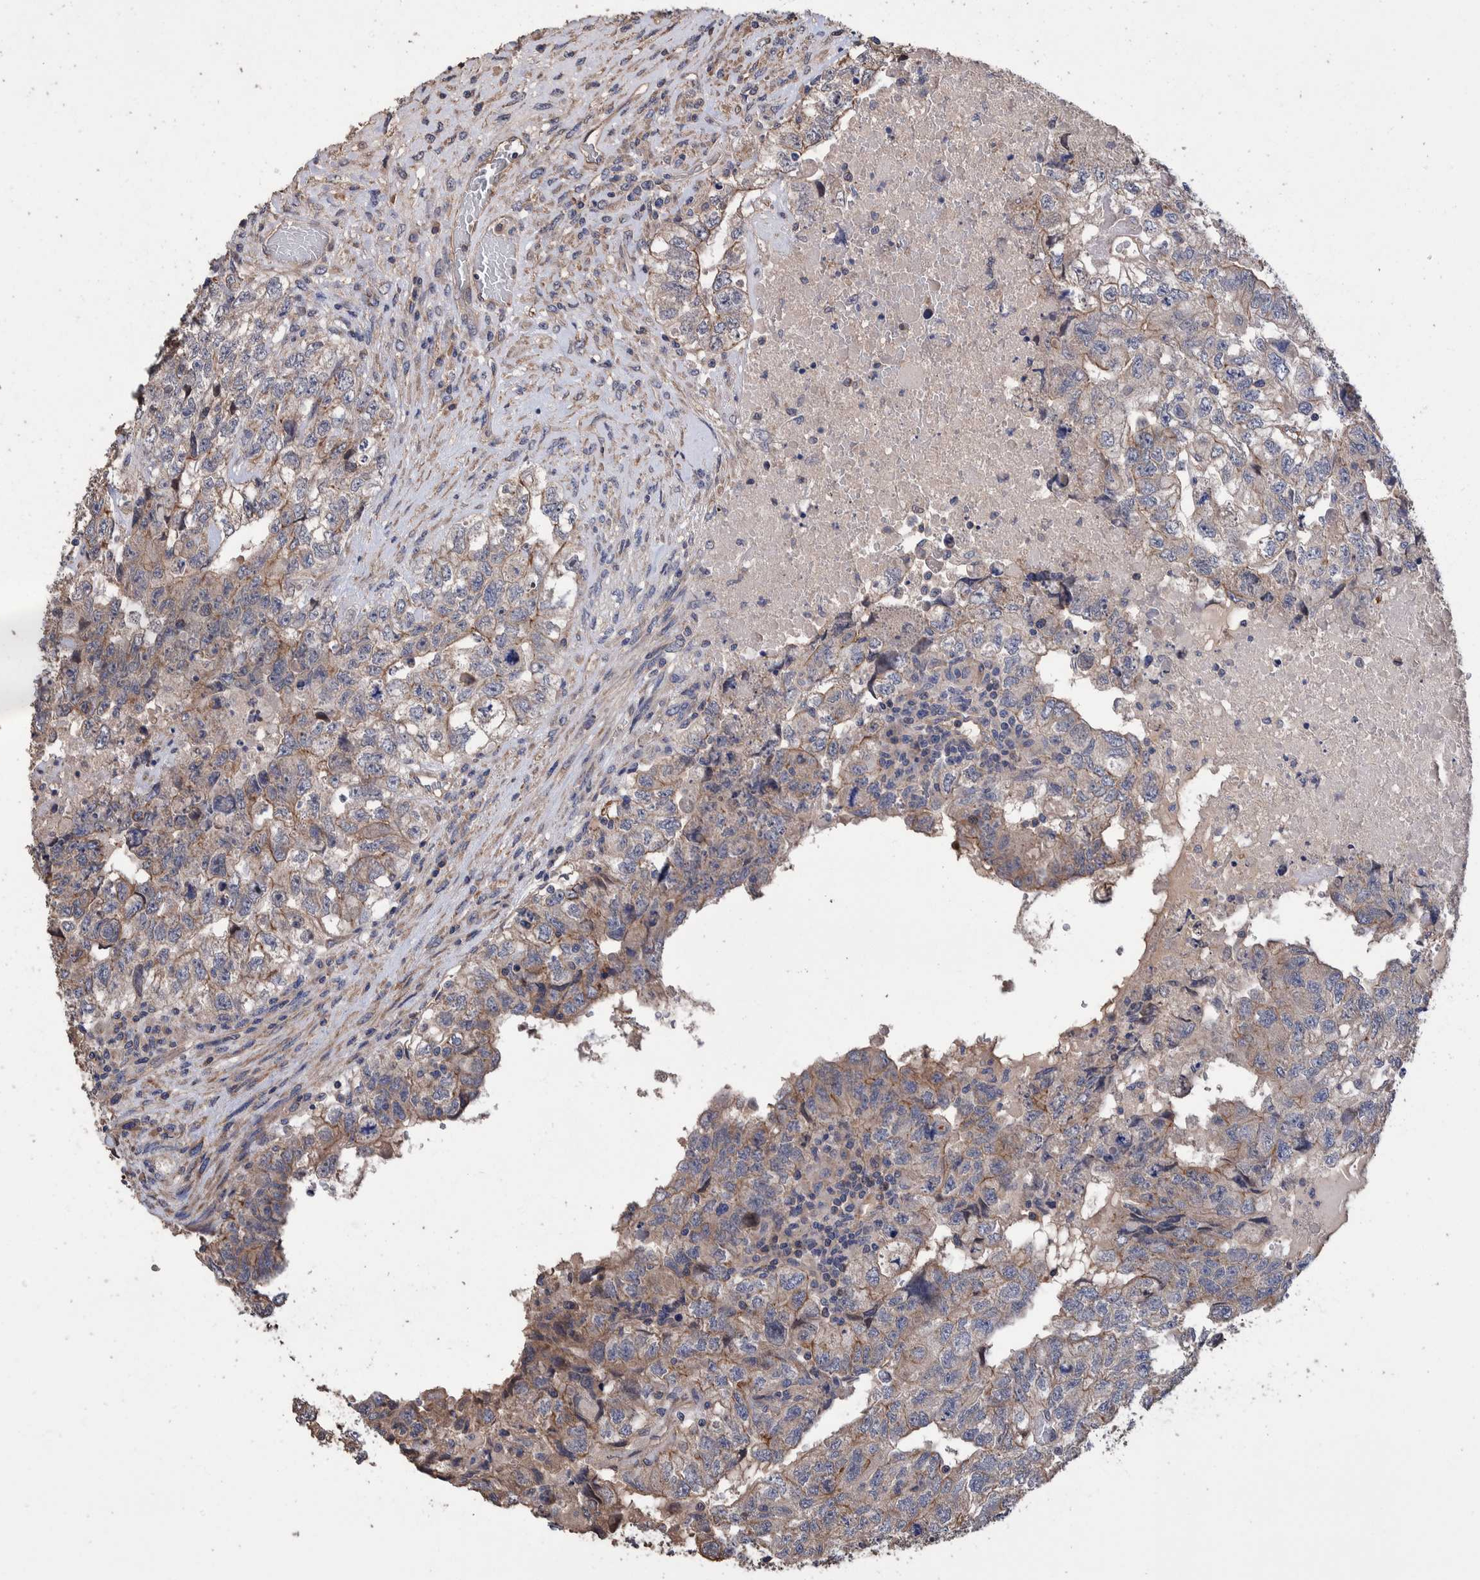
{"staining": {"intensity": "weak", "quantity": "<25%", "location": "cytoplasmic/membranous"}, "tissue": "testis cancer", "cell_type": "Tumor cells", "image_type": "cancer", "snomed": [{"axis": "morphology", "description": "Carcinoma, Embryonal, NOS"}, {"axis": "topography", "description": "Testis"}], "caption": "DAB (3,3'-diaminobenzidine) immunohistochemical staining of testis cancer (embryonal carcinoma) demonstrates no significant expression in tumor cells. (DAB (3,3'-diaminobenzidine) immunohistochemistry with hematoxylin counter stain).", "gene": "SLC45A4", "patient": {"sex": "male", "age": 36}}